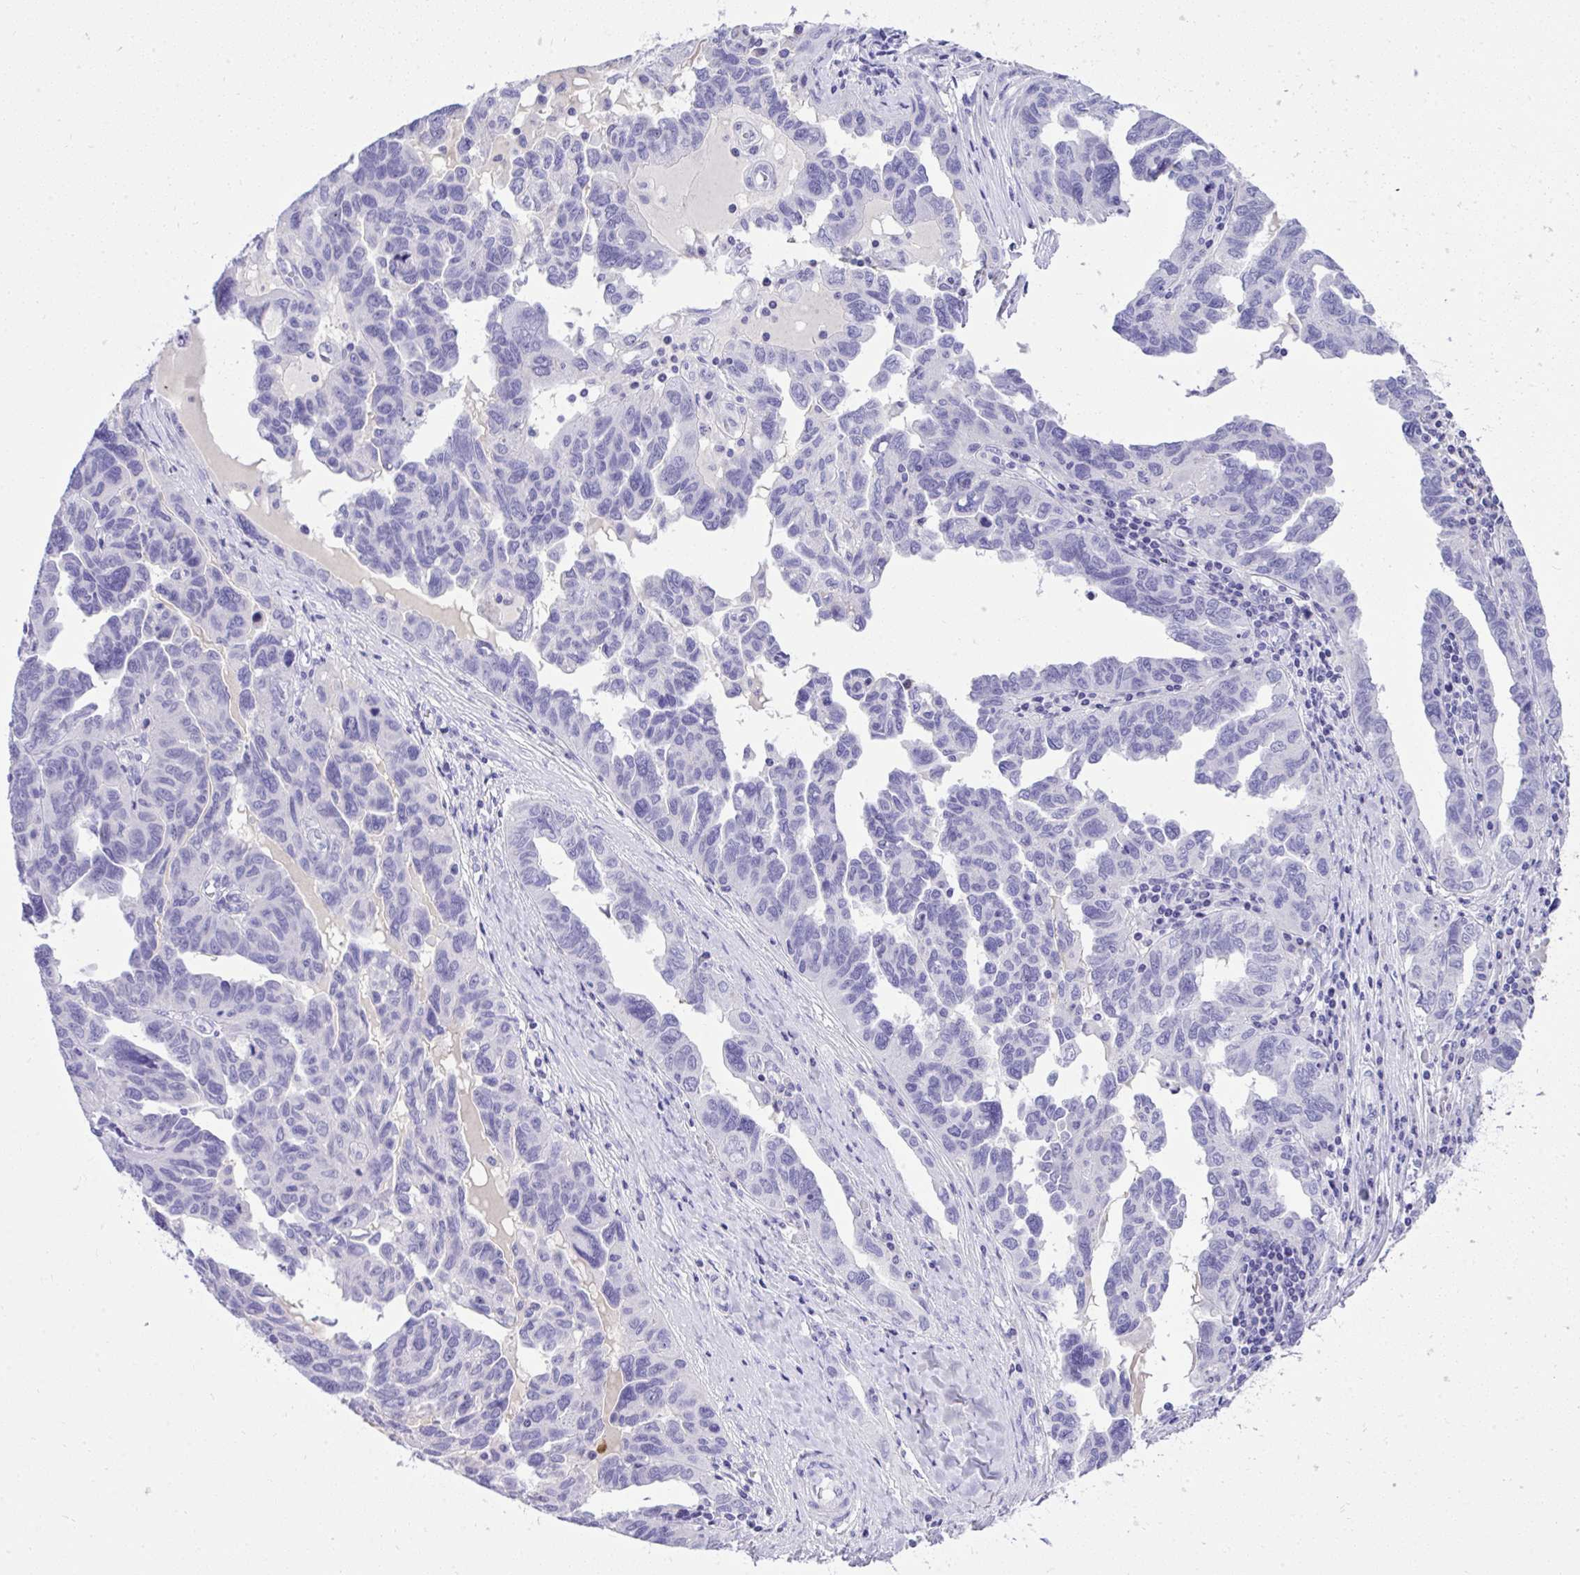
{"staining": {"intensity": "negative", "quantity": "none", "location": "none"}, "tissue": "ovarian cancer", "cell_type": "Tumor cells", "image_type": "cancer", "snomed": [{"axis": "morphology", "description": "Cystadenocarcinoma, serous, NOS"}, {"axis": "topography", "description": "Ovary"}], "caption": "An immunohistochemistry (IHC) image of ovarian serous cystadenocarcinoma is shown. There is no staining in tumor cells of ovarian serous cystadenocarcinoma.", "gene": "ST6GALNAC3", "patient": {"sex": "female", "age": 64}}